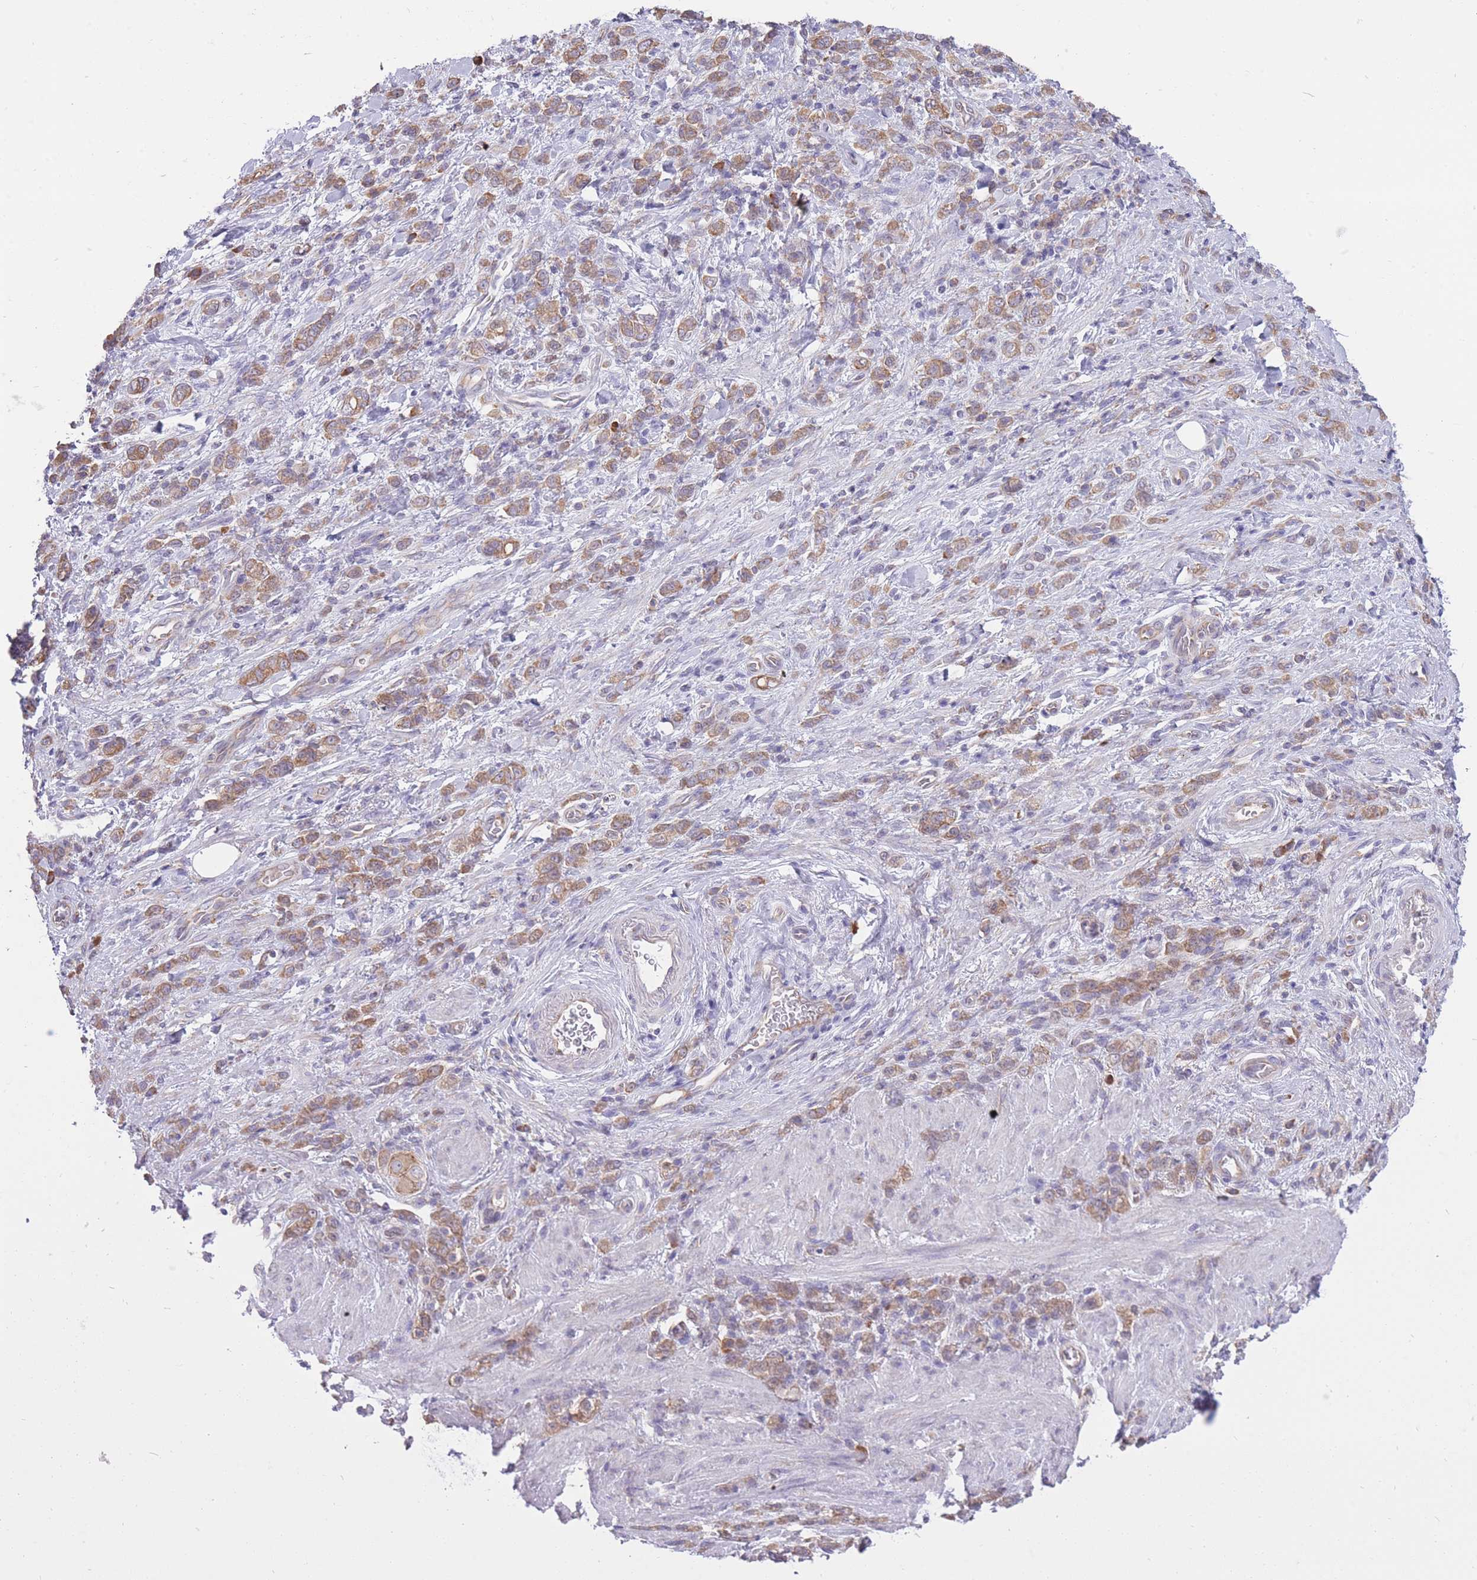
{"staining": {"intensity": "moderate", "quantity": ">75%", "location": "cytoplasmic/membranous"}, "tissue": "stomach cancer", "cell_type": "Tumor cells", "image_type": "cancer", "snomed": [{"axis": "morphology", "description": "Adenocarcinoma, NOS"}, {"axis": "topography", "description": "Stomach"}], "caption": "Immunohistochemistry (IHC) photomicrograph of neoplastic tissue: stomach adenocarcinoma stained using immunohistochemistry reveals medium levels of moderate protein expression localized specifically in the cytoplasmic/membranous of tumor cells, appearing as a cytoplasmic/membranous brown color.", "gene": "ZNF501", "patient": {"sex": "male", "age": 77}}